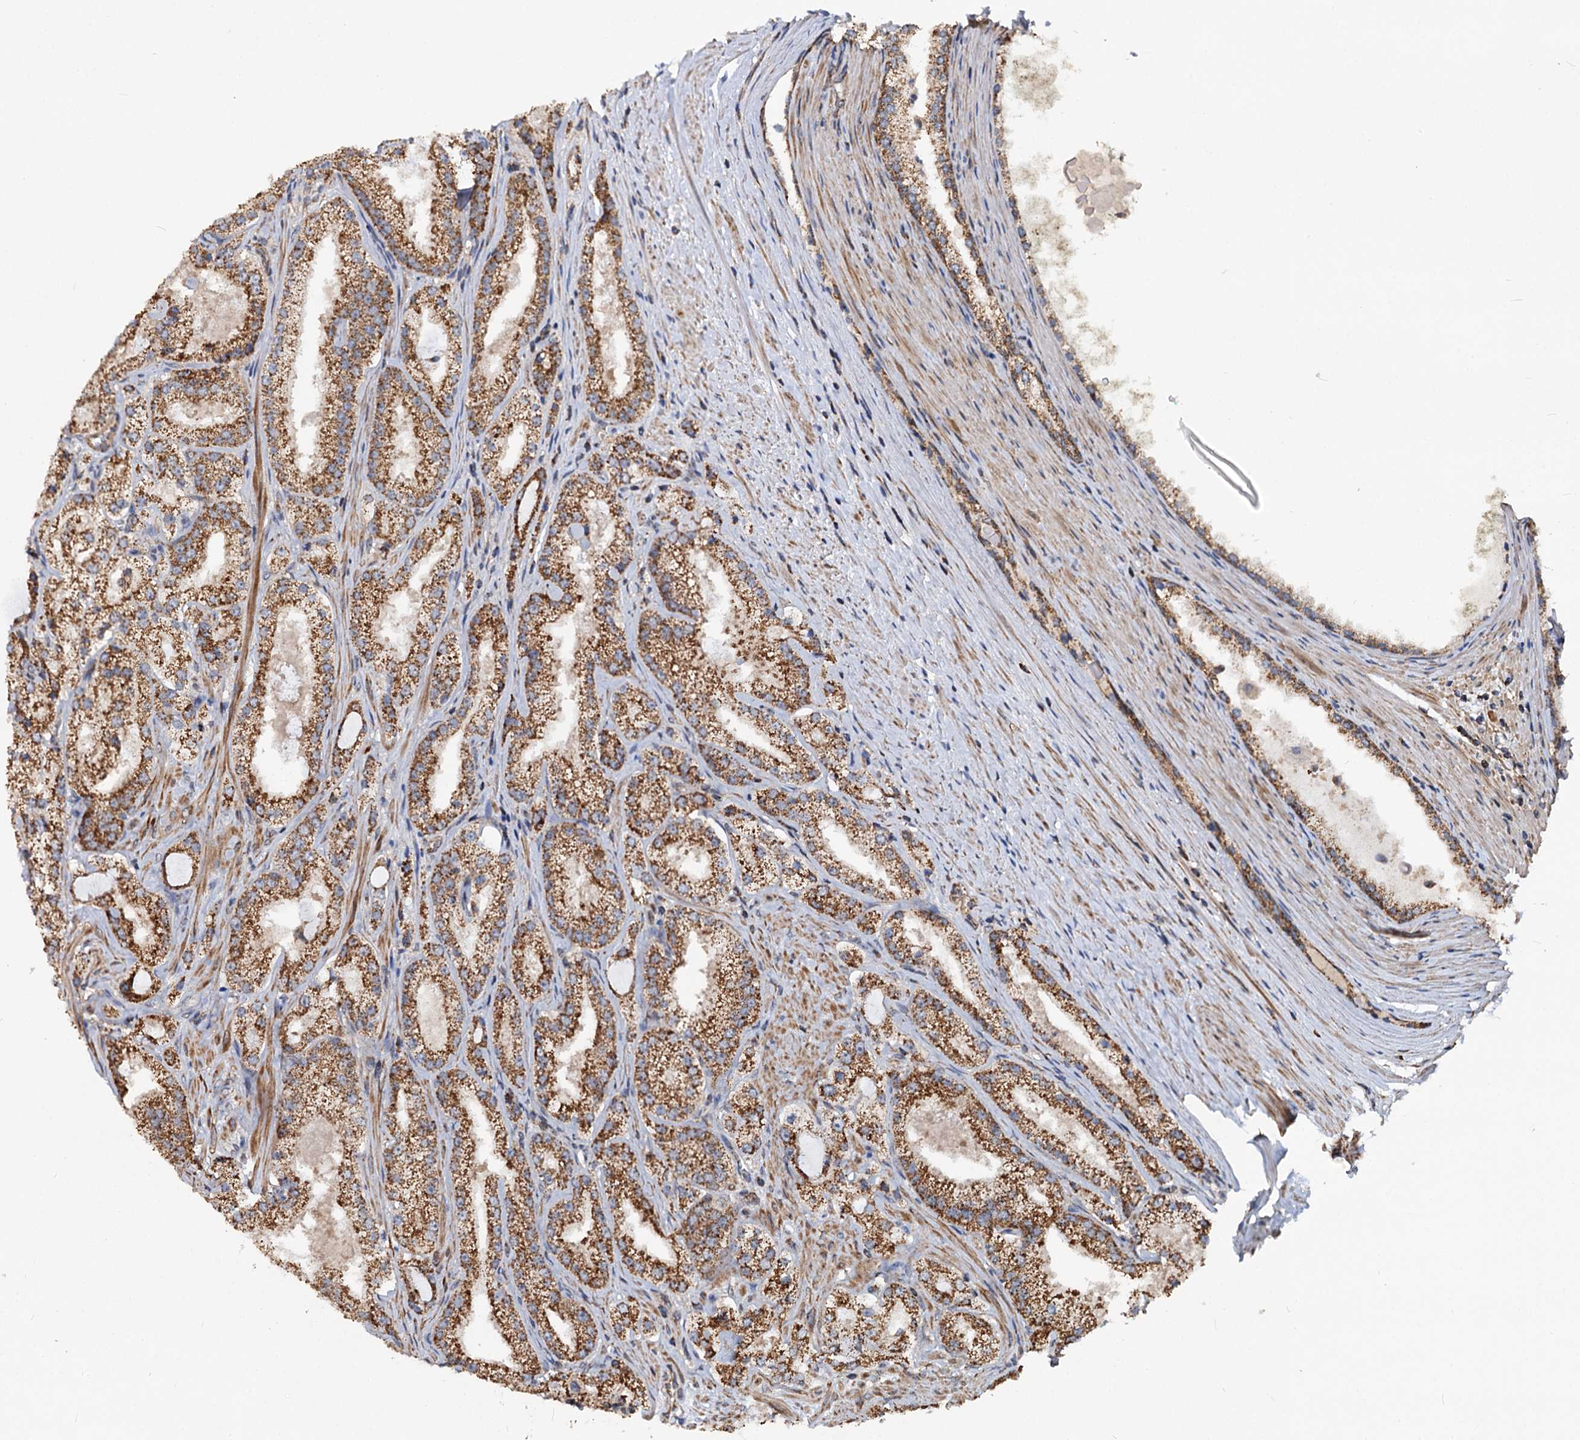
{"staining": {"intensity": "moderate", "quantity": ">75%", "location": "cytoplasmic/membranous"}, "tissue": "prostate cancer", "cell_type": "Tumor cells", "image_type": "cancer", "snomed": [{"axis": "morphology", "description": "Adenocarcinoma, Low grade"}, {"axis": "topography", "description": "Prostate"}], "caption": "The micrograph exhibits staining of adenocarcinoma (low-grade) (prostate), revealing moderate cytoplasmic/membranous protein expression (brown color) within tumor cells.", "gene": "CEP76", "patient": {"sex": "male", "age": 69}}